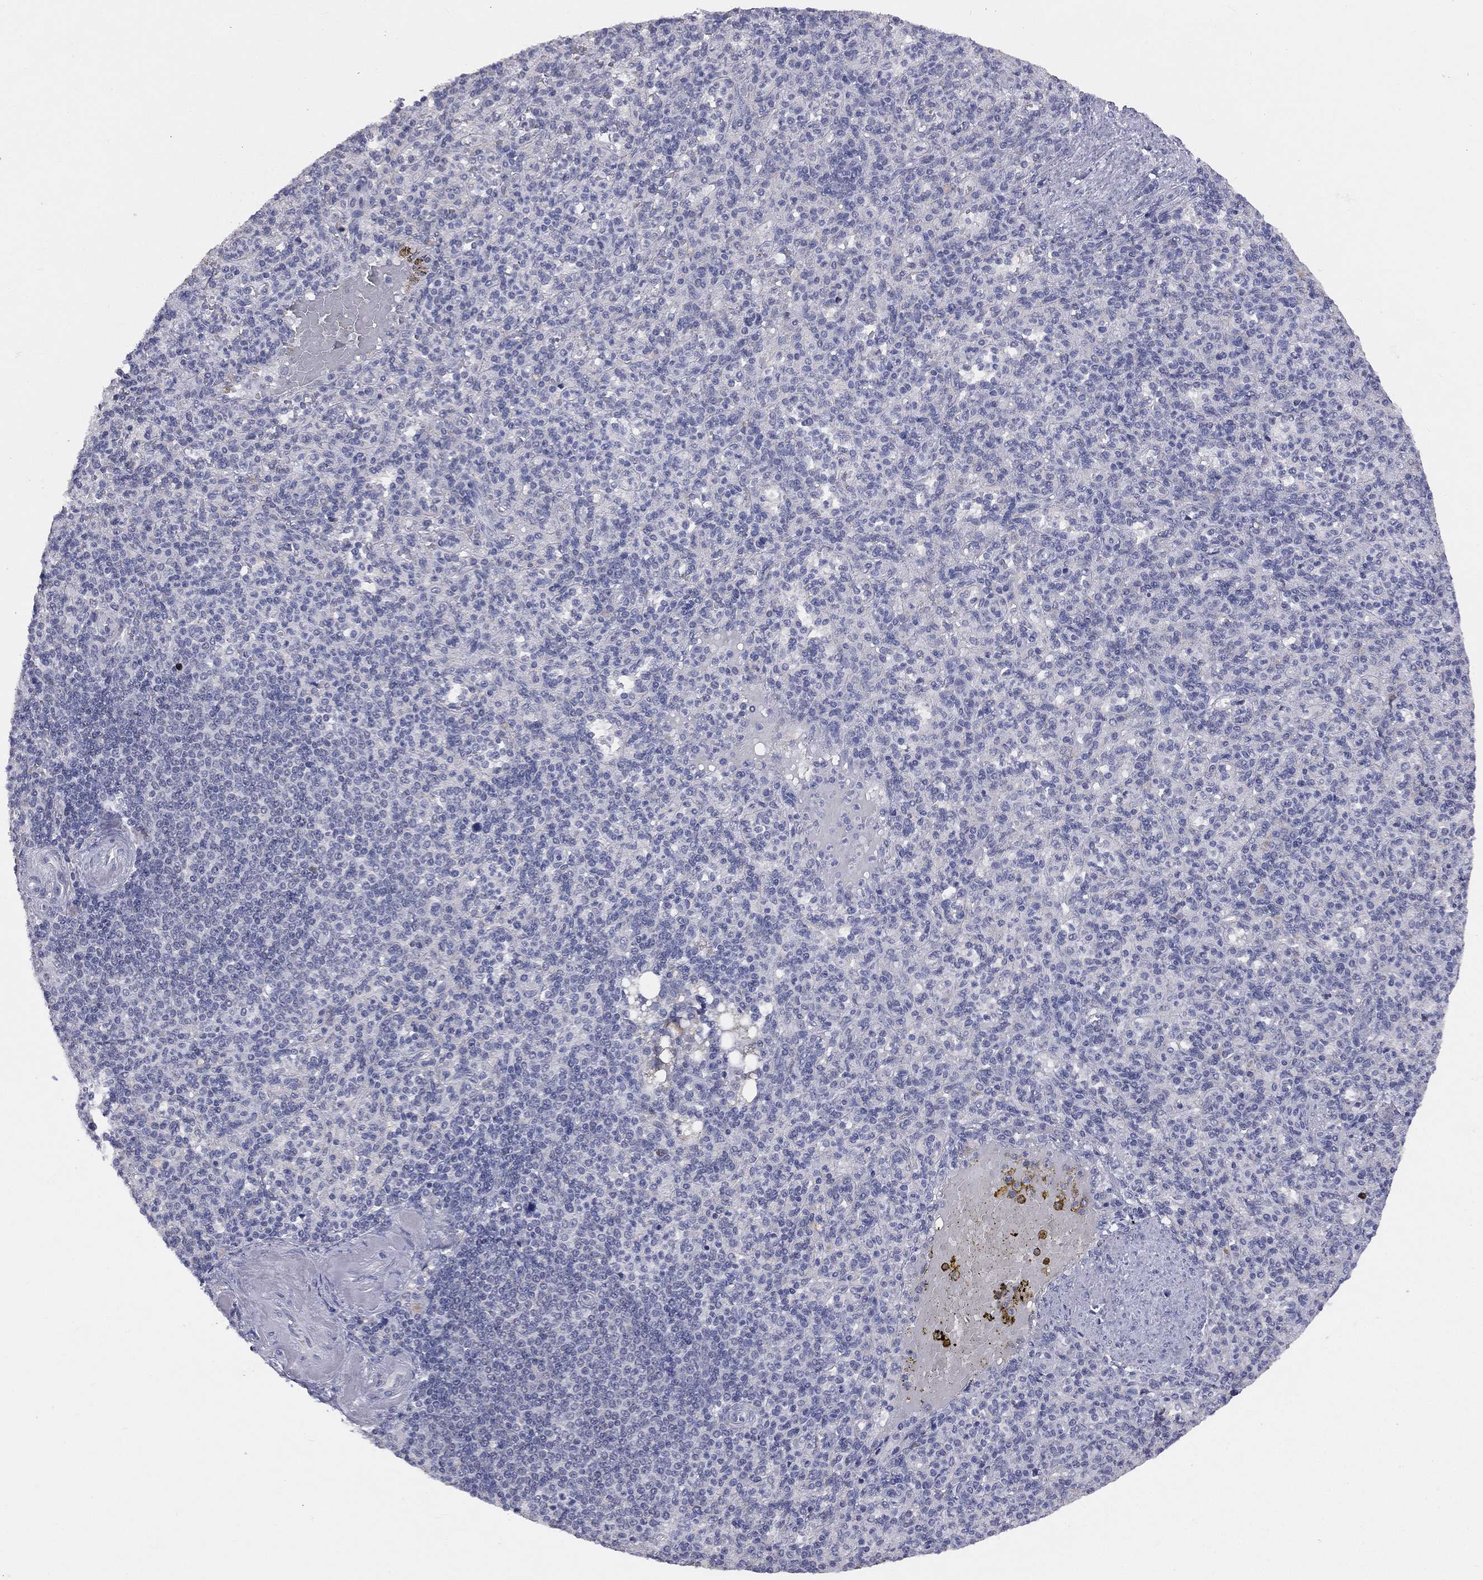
{"staining": {"intensity": "negative", "quantity": "none", "location": "none"}, "tissue": "spleen", "cell_type": "Cells in red pulp", "image_type": "normal", "snomed": [{"axis": "morphology", "description": "Normal tissue, NOS"}, {"axis": "topography", "description": "Spleen"}], "caption": "Micrograph shows no protein staining in cells in red pulp of benign spleen. (DAB (3,3'-diaminobenzidine) immunohistochemistry with hematoxylin counter stain).", "gene": "DMKN", "patient": {"sex": "female", "age": 74}}